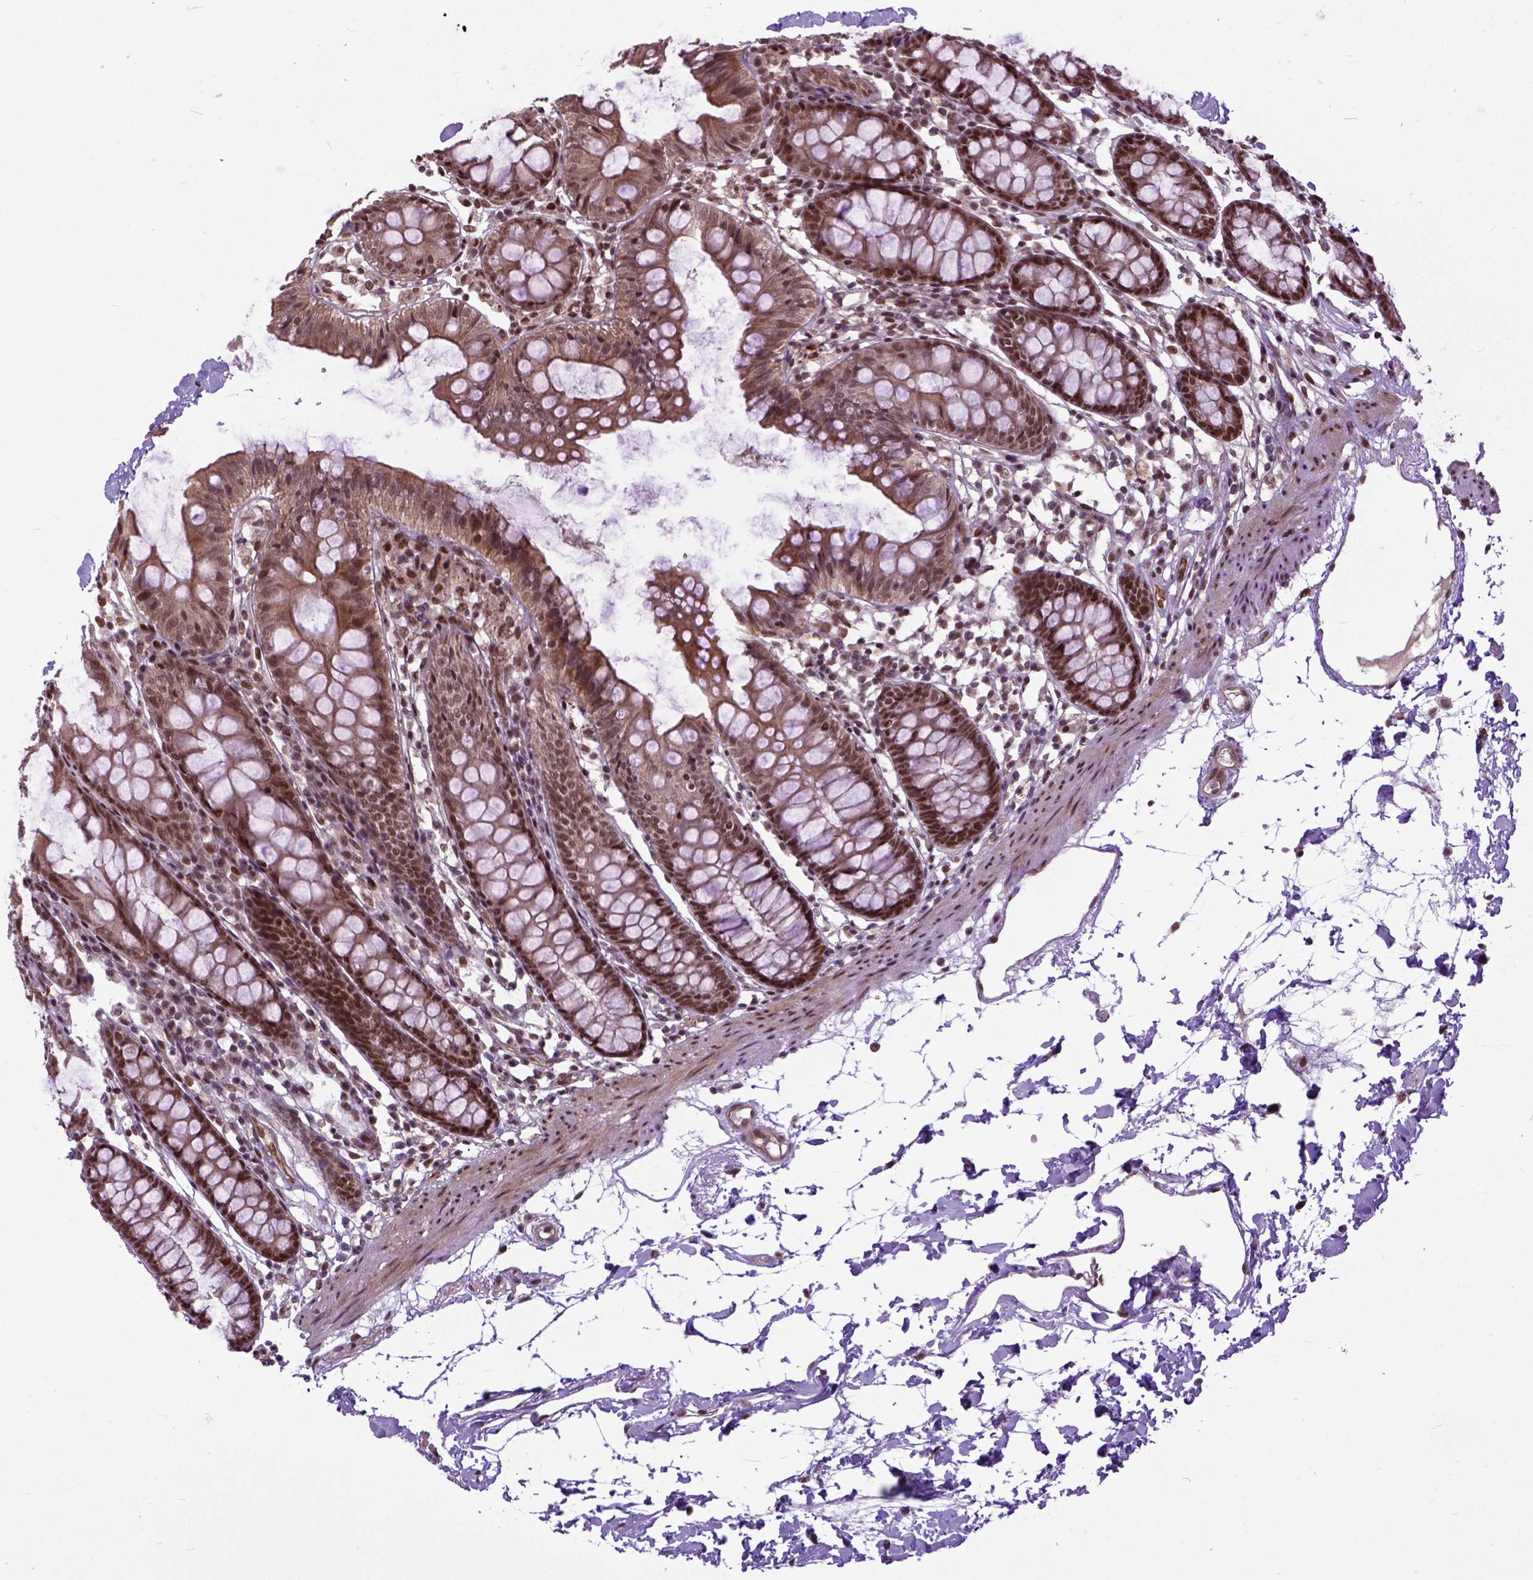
{"staining": {"intensity": "strong", "quantity": ">75%", "location": "nuclear"}, "tissue": "colon", "cell_type": "Endothelial cells", "image_type": "normal", "snomed": [{"axis": "morphology", "description": "Normal tissue, NOS"}, {"axis": "topography", "description": "Colon"}], "caption": "Immunohistochemistry (DAB) staining of benign colon shows strong nuclear protein staining in about >75% of endothelial cells. The protein of interest is shown in brown color, while the nuclei are stained blue.", "gene": "ZNF630", "patient": {"sex": "female", "age": 84}}